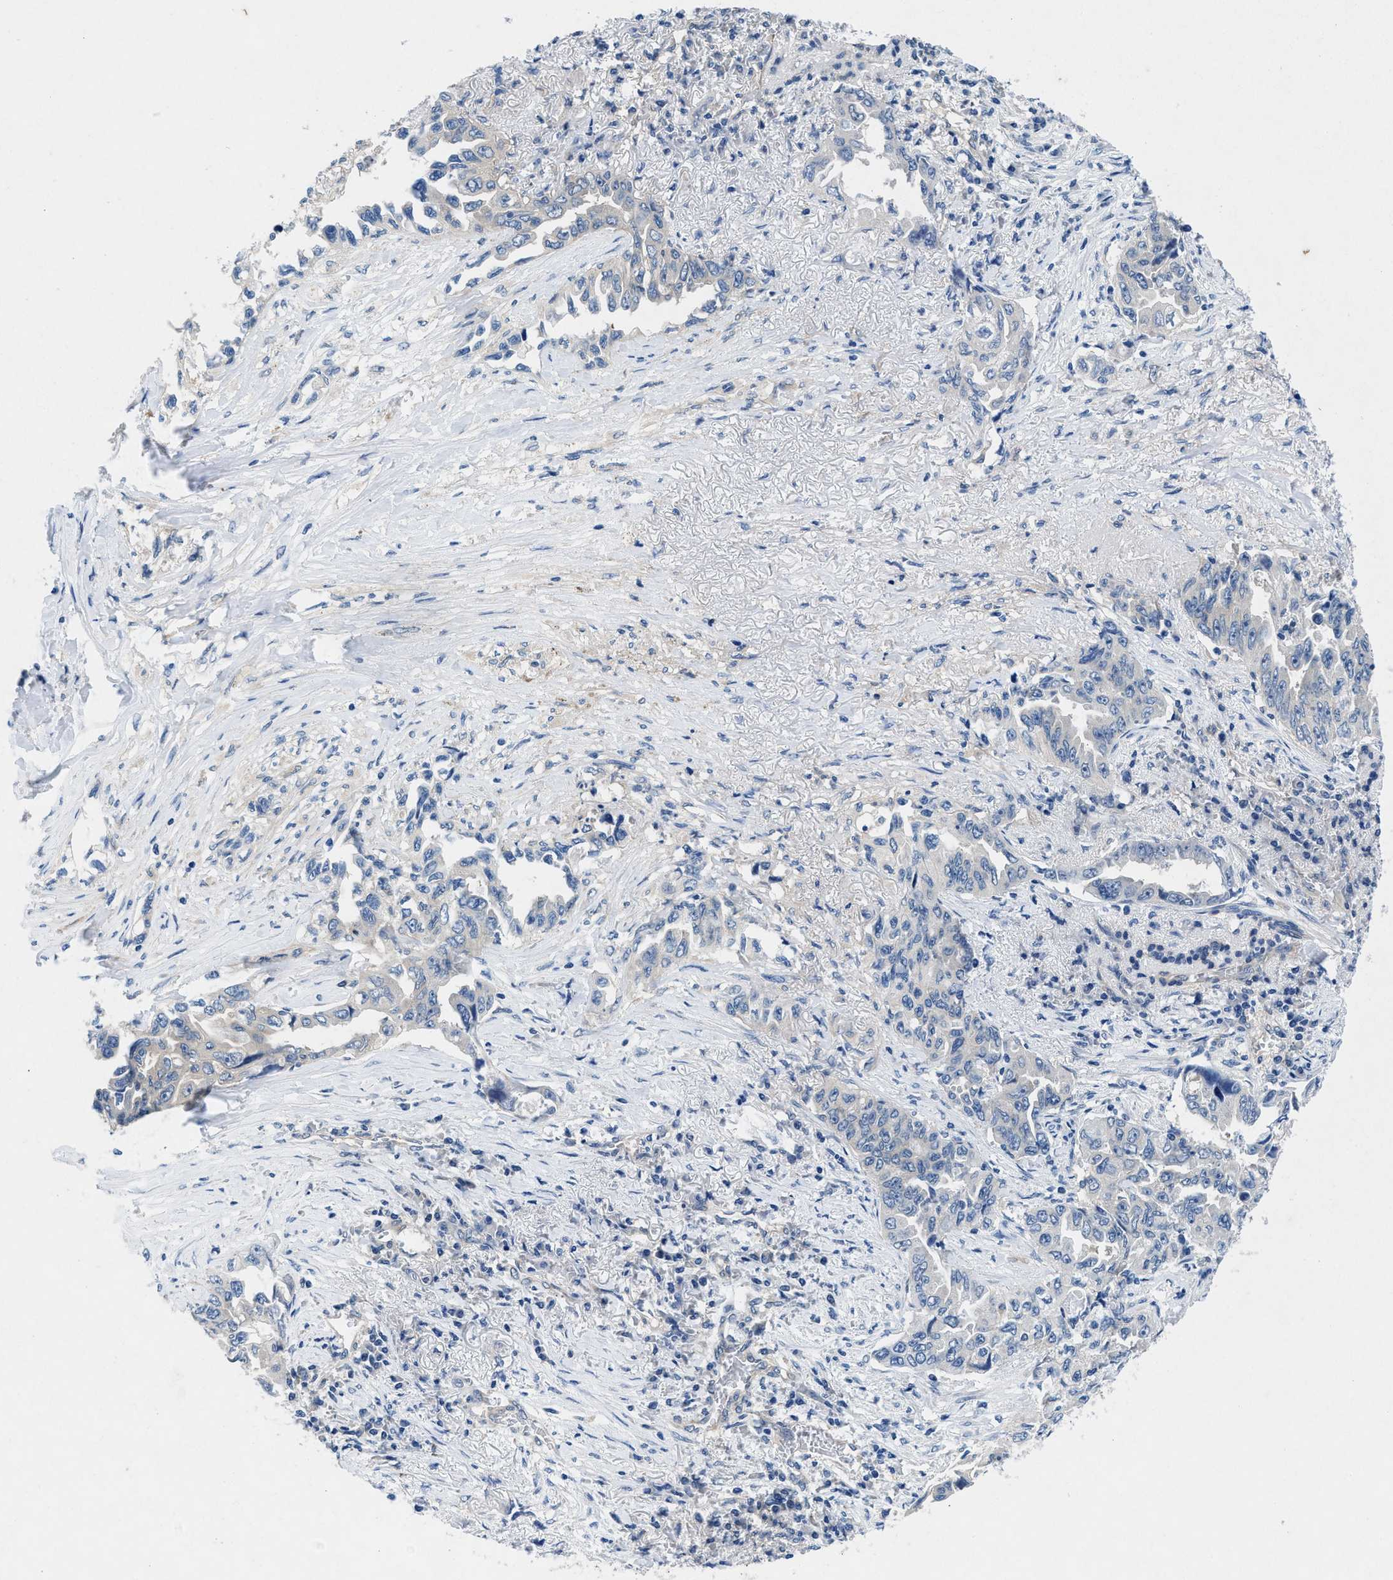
{"staining": {"intensity": "negative", "quantity": "none", "location": "none"}, "tissue": "lung cancer", "cell_type": "Tumor cells", "image_type": "cancer", "snomed": [{"axis": "morphology", "description": "Adenocarcinoma, NOS"}, {"axis": "topography", "description": "Lung"}], "caption": "An immunohistochemistry histopathology image of lung cancer (adenocarcinoma) is shown. There is no staining in tumor cells of lung cancer (adenocarcinoma).", "gene": "COPS2", "patient": {"sex": "female", "age": 51}}